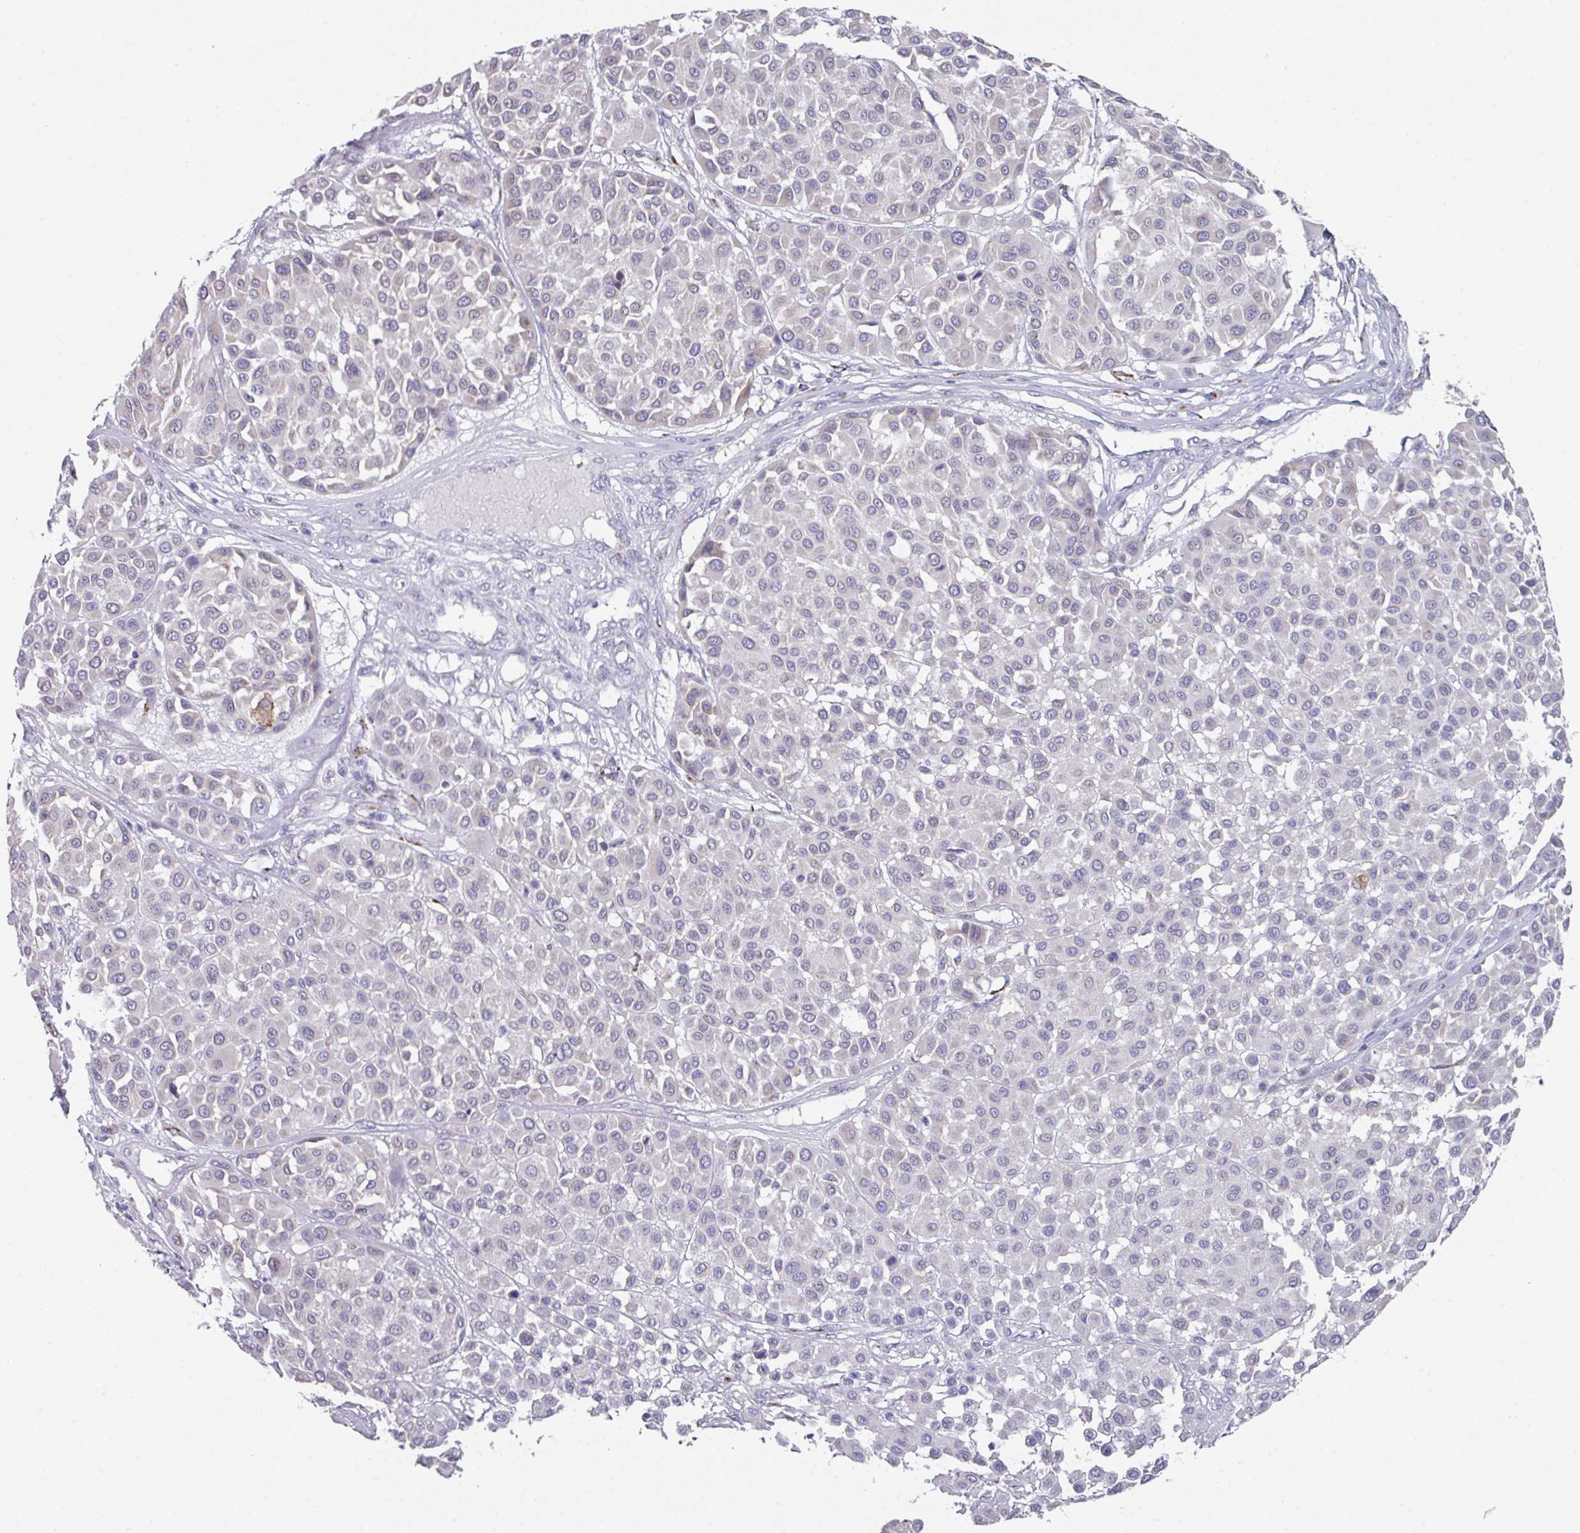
{"staining": {"intensity": "negative", "quantity": "none", "location": "none"}, "tissue": "melanoma", "cell_type": "Tumor cells", "image_type": "cancer", "snomed": [{"axis": "morphology", "description": "Malignant melanoma, Metastatic site"}, {"axis": "topography", "description": "Soft tissue"}], "caption": "A high-resolution histopathology image shows immunohistochemistry staining of melanoma, which displays no significant expression in tumor cells.", "gene": "VKORC1L1", "patient": {"sex": "male", "age": 41}}